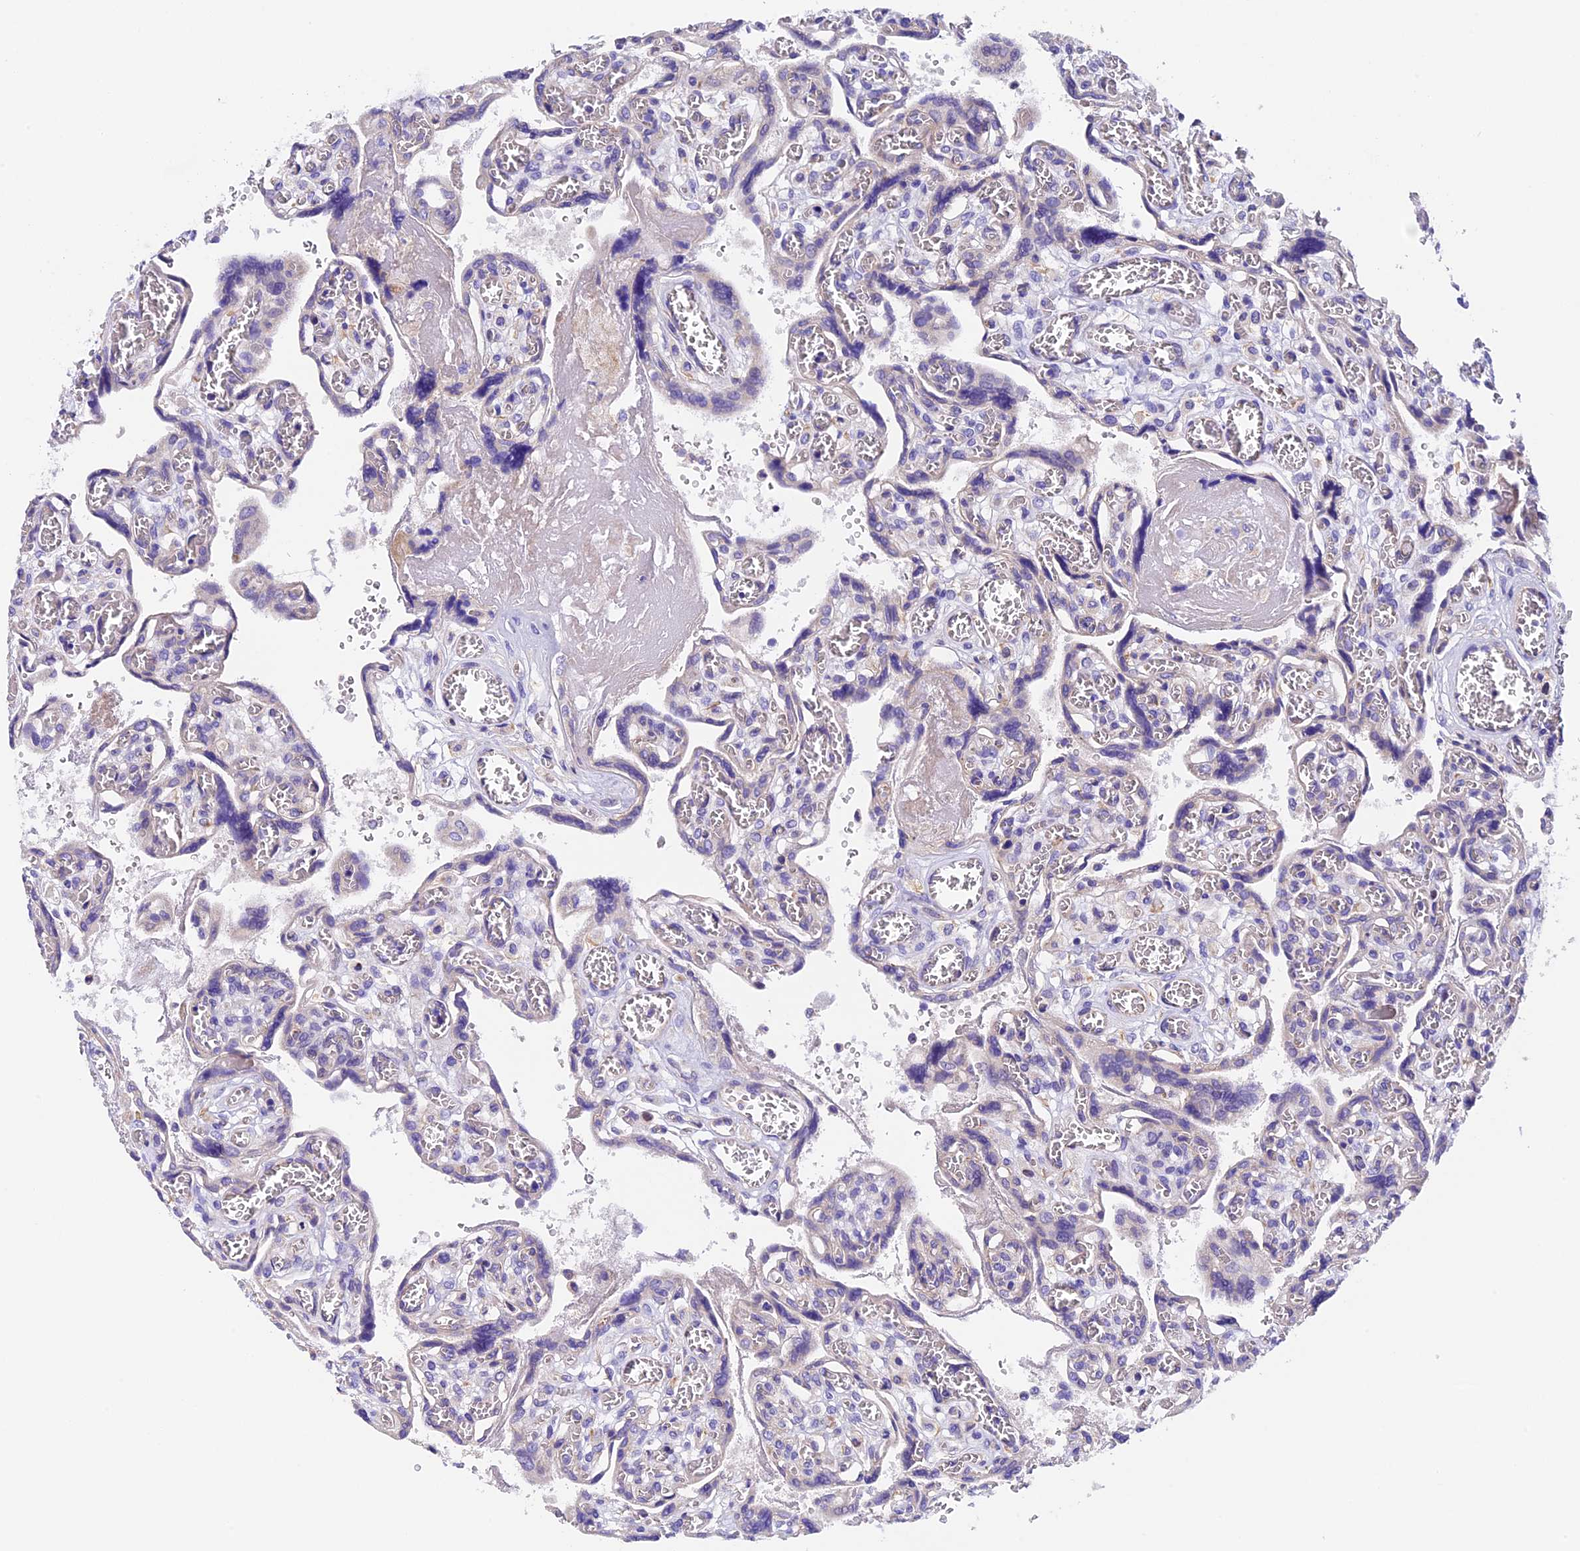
{"staining": {"intensity": "weak", "quantity": "<25%", "location": "cytoplasmic/membranous"}, "tissue": "placenta", "cell_type": "Trophoblastic cells", "image_type": "normal", "snomed": [{"axis": "morphology", "description": "Normal tissue, NOS"}, {"axis": "topography", "description": "Placenta"}], "caption": "High power microscopy image of an immunohistochemistry micrograph of unremarkable placenta, revealing no significant staining in trophoblastic cells.", "gene": "COMTD1", "patient": {"sex": "female", "age": 39}}